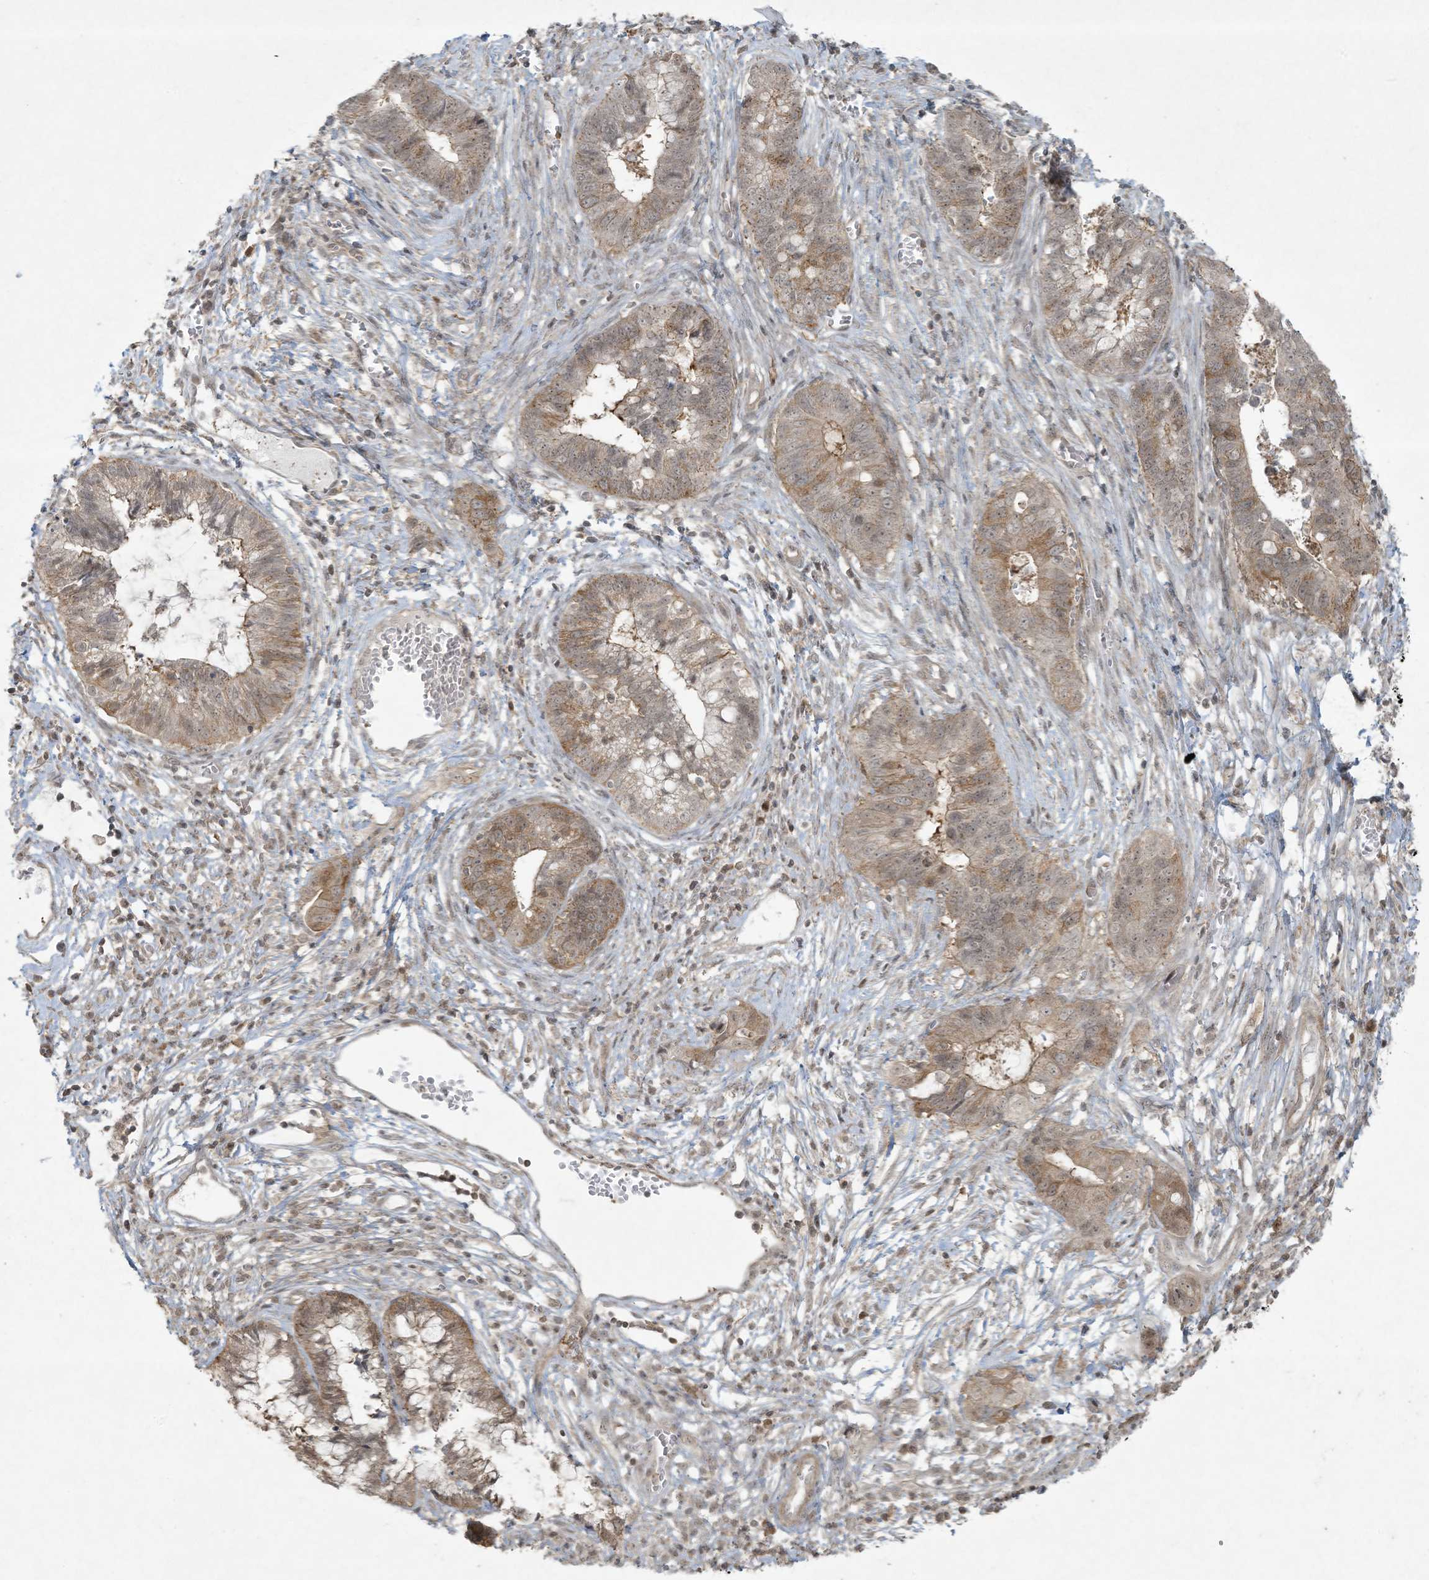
{"staining": {"intensity": "moderate", "quantity": "<25%", "location": "cytoplasmic/membranous"}, "tissue": "cervical cancer", "cell_type": "Tumor cells", "image_type": "cancer", "snomed": [{"axis": "morphology", "description": "Adenocarcinoma, NOS"}, {"axis": "topography", "description": "Cervix"}], "caption": "This histopathology image demonstrates immunohistochemistry staining of human cervical adenocarcinoma, with low moderate cytoplasmic/membranous staining in about <25% of tumor cells.", "gene": "ZNF263", "patient": {"sex": "female", "age": 44}}